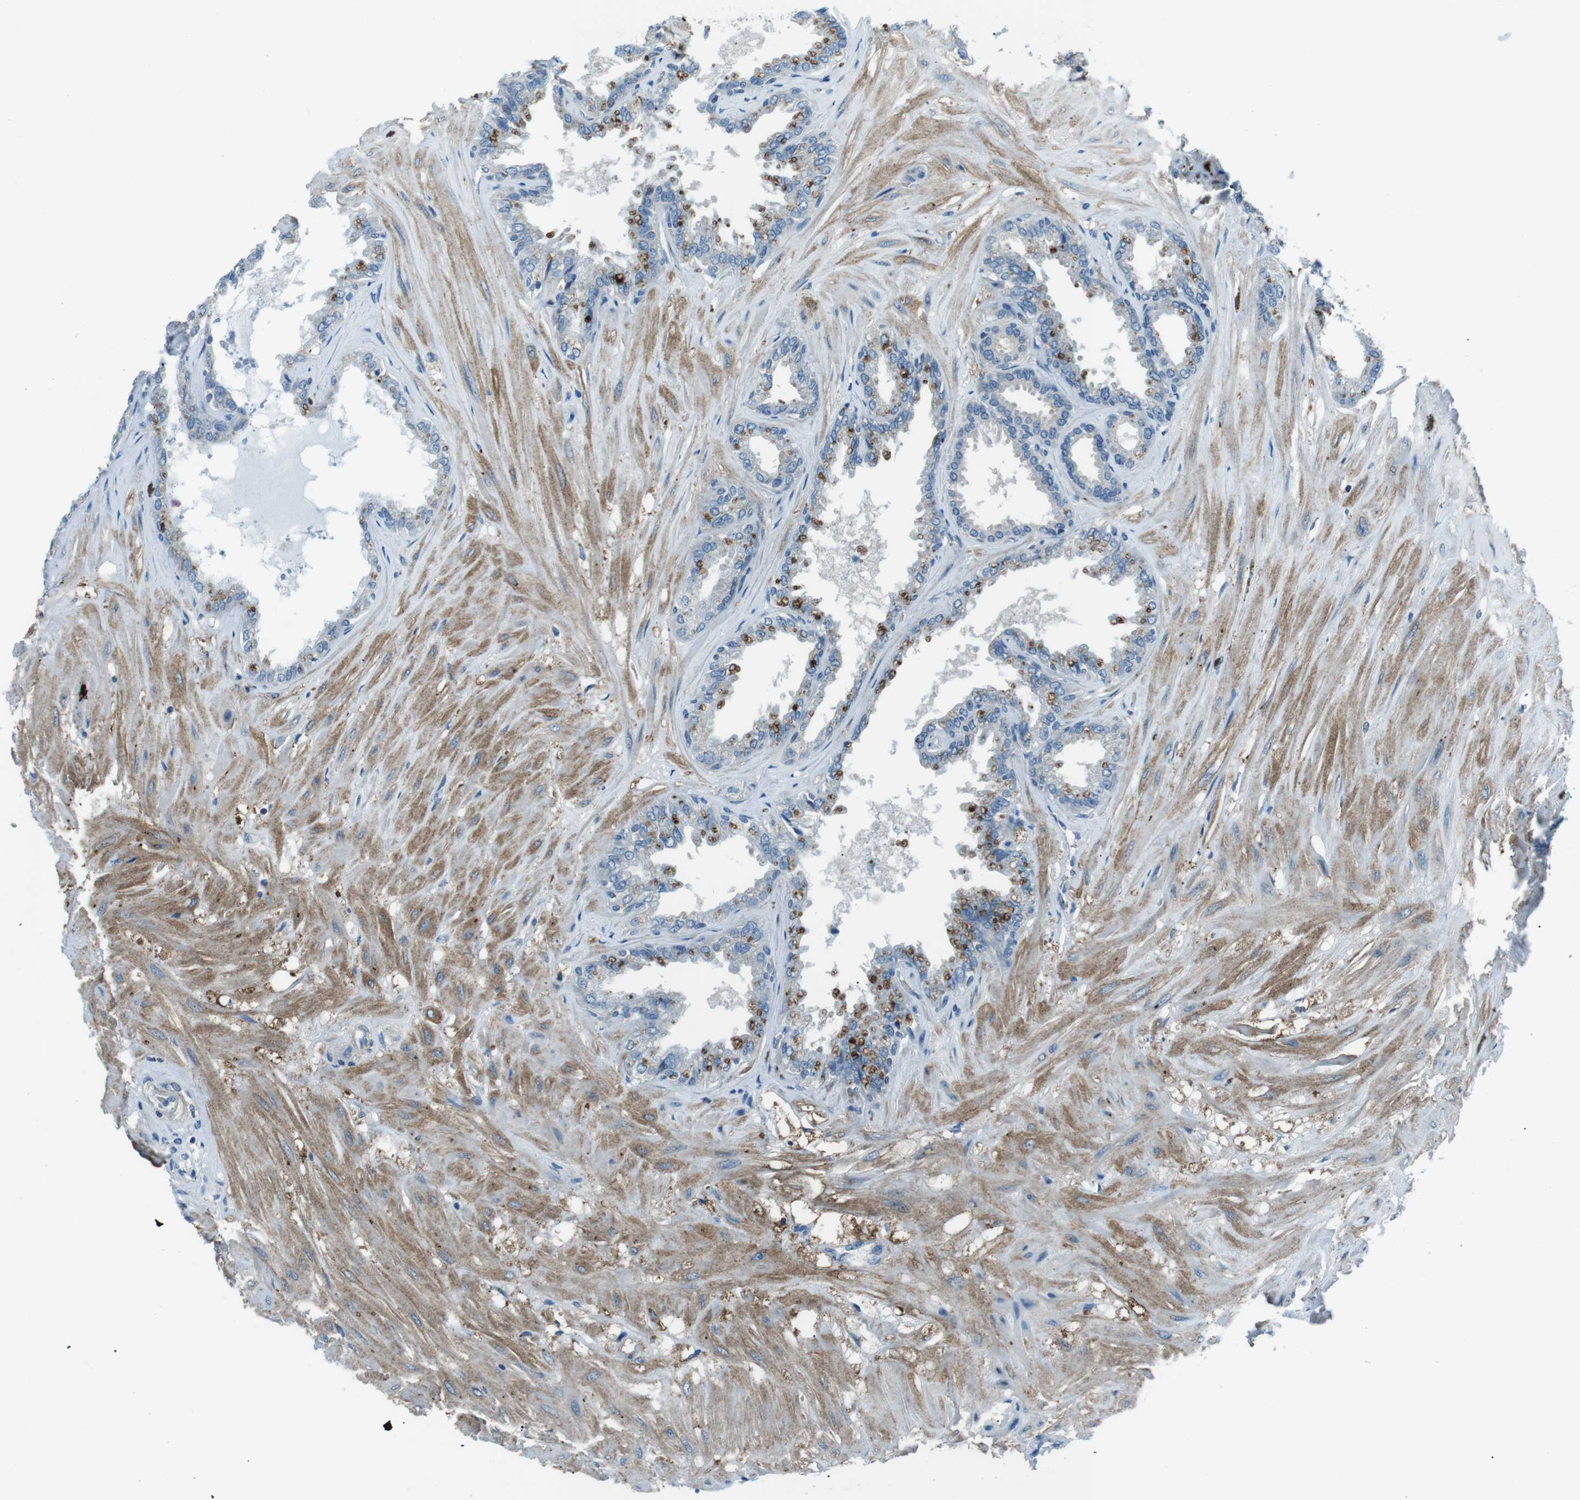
{"staining": {"intensity": "moderate", "quantity": "25%-75%", "location": "cytoplasmic/membranous"}, "tissue": "seminal vesicle", "cell_type": "Glandular cells", "image_type": "normal", "snomed": [{"axis": "morphology", "description": "Normal tissue, NOS"}, {"axis": "topography", "description": "Seminal veicle"}], "caption": "Immunohistochemistry (IHC) micrograph of unremarkable human seminal vesicle stained for a protein (brown), which exhibits medium levels of moderate cytoplasmic/membranous expression in about 25%-75% of glandular cells.", "gene": "ST6GAL1", "patient": {"sex": "male", "age": 46}}